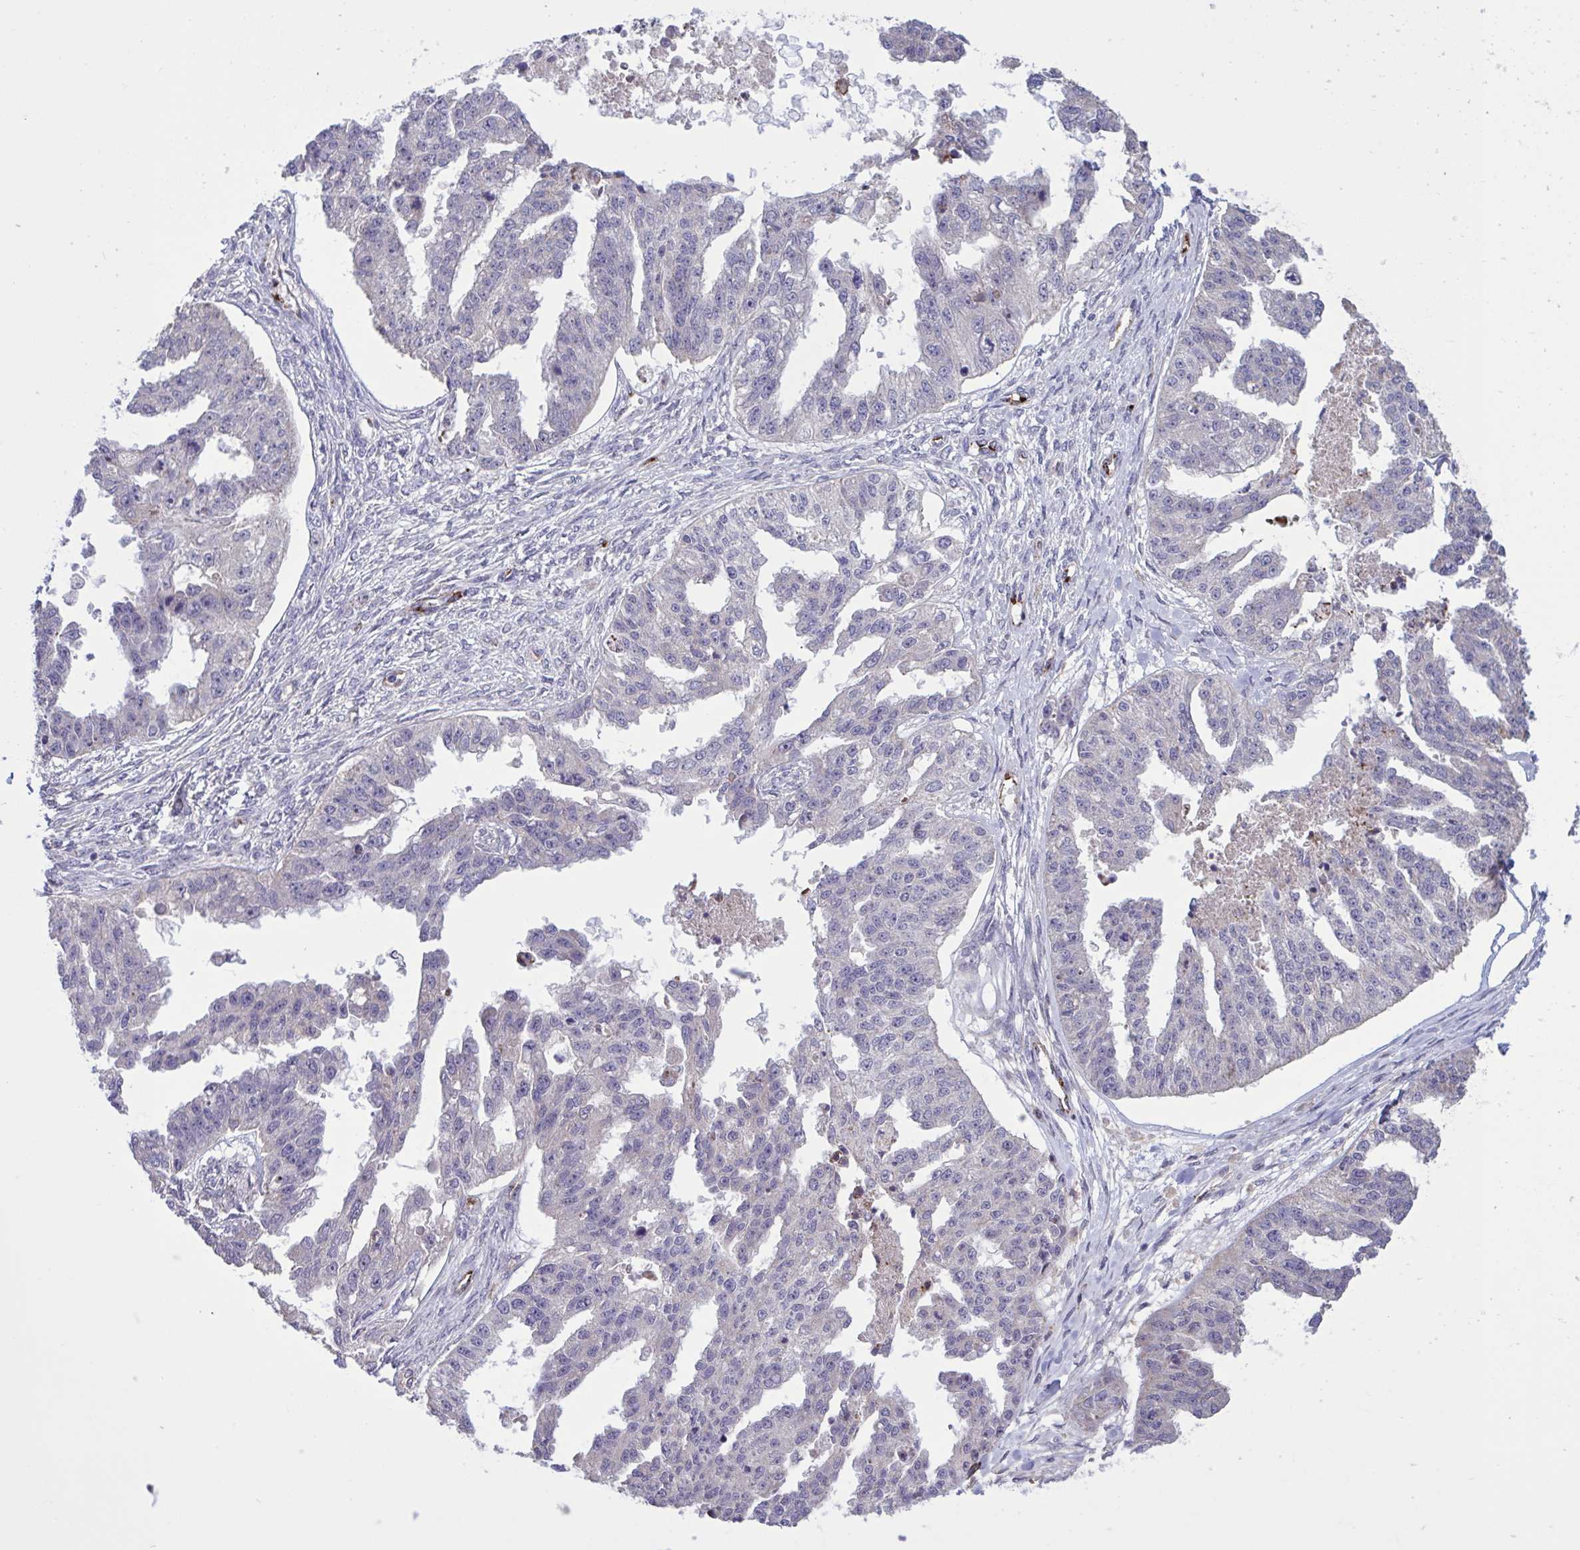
{"staining": {"intensity": "negative", "quantity": "none", "location": "none"}, "tissue": "ovarian cancer", "cell_type": "Tumor cells", "image_type": "cancer", "snomed": [{"axis": "morphology", "description": "Cystadenocarcinoma, serous, NOS"}, {"axis": "topography", "description": "Ovary"}], "caption": "Immunohistochemical staining of human serous cystadenocarcinoma (ovarian) displays no significant staining in tumor cells.", "gene": "CD101", "patient": {"sex": "female", "age": 58}}